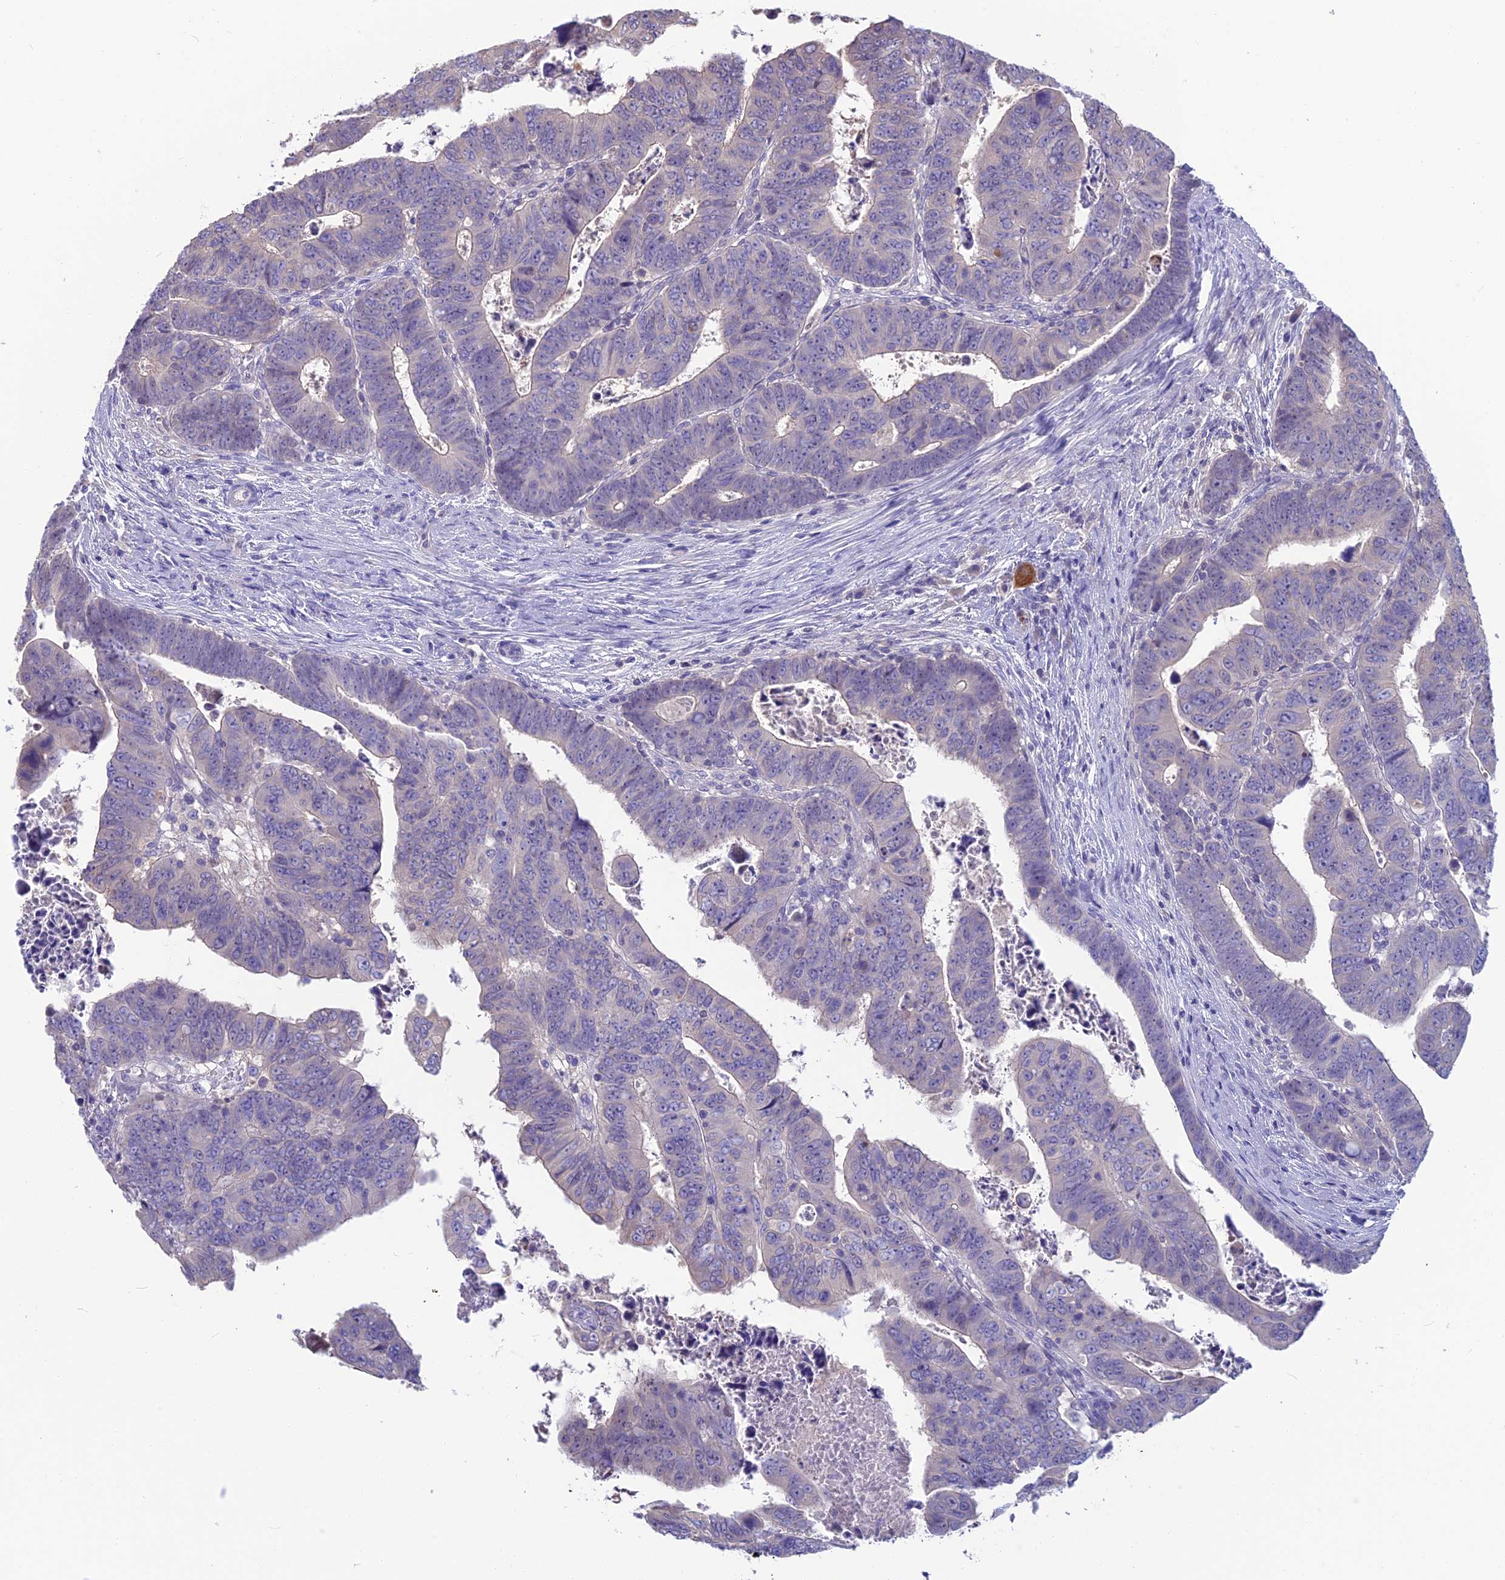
{"staining": {"intensity": "negative", "quantity": "none", "location": "none"}, "tissue": "colorectal cancer", "cell_type": "Tumor cells", "image_type": "cancer", "snomed": [{"axis": "morphology", "description": "Normal tissue, NOS"}, {"axis": "morphology", "description": "Adenocarcinoma, NOS"}, {"axis": "topography", "description": "Rectum"}], "caption": "IHC of colorectal adenocarcinoma reveals no expression in tumor cells.", "gene": "SNAP91", "patient": {"sex": "female", "age": 65}}